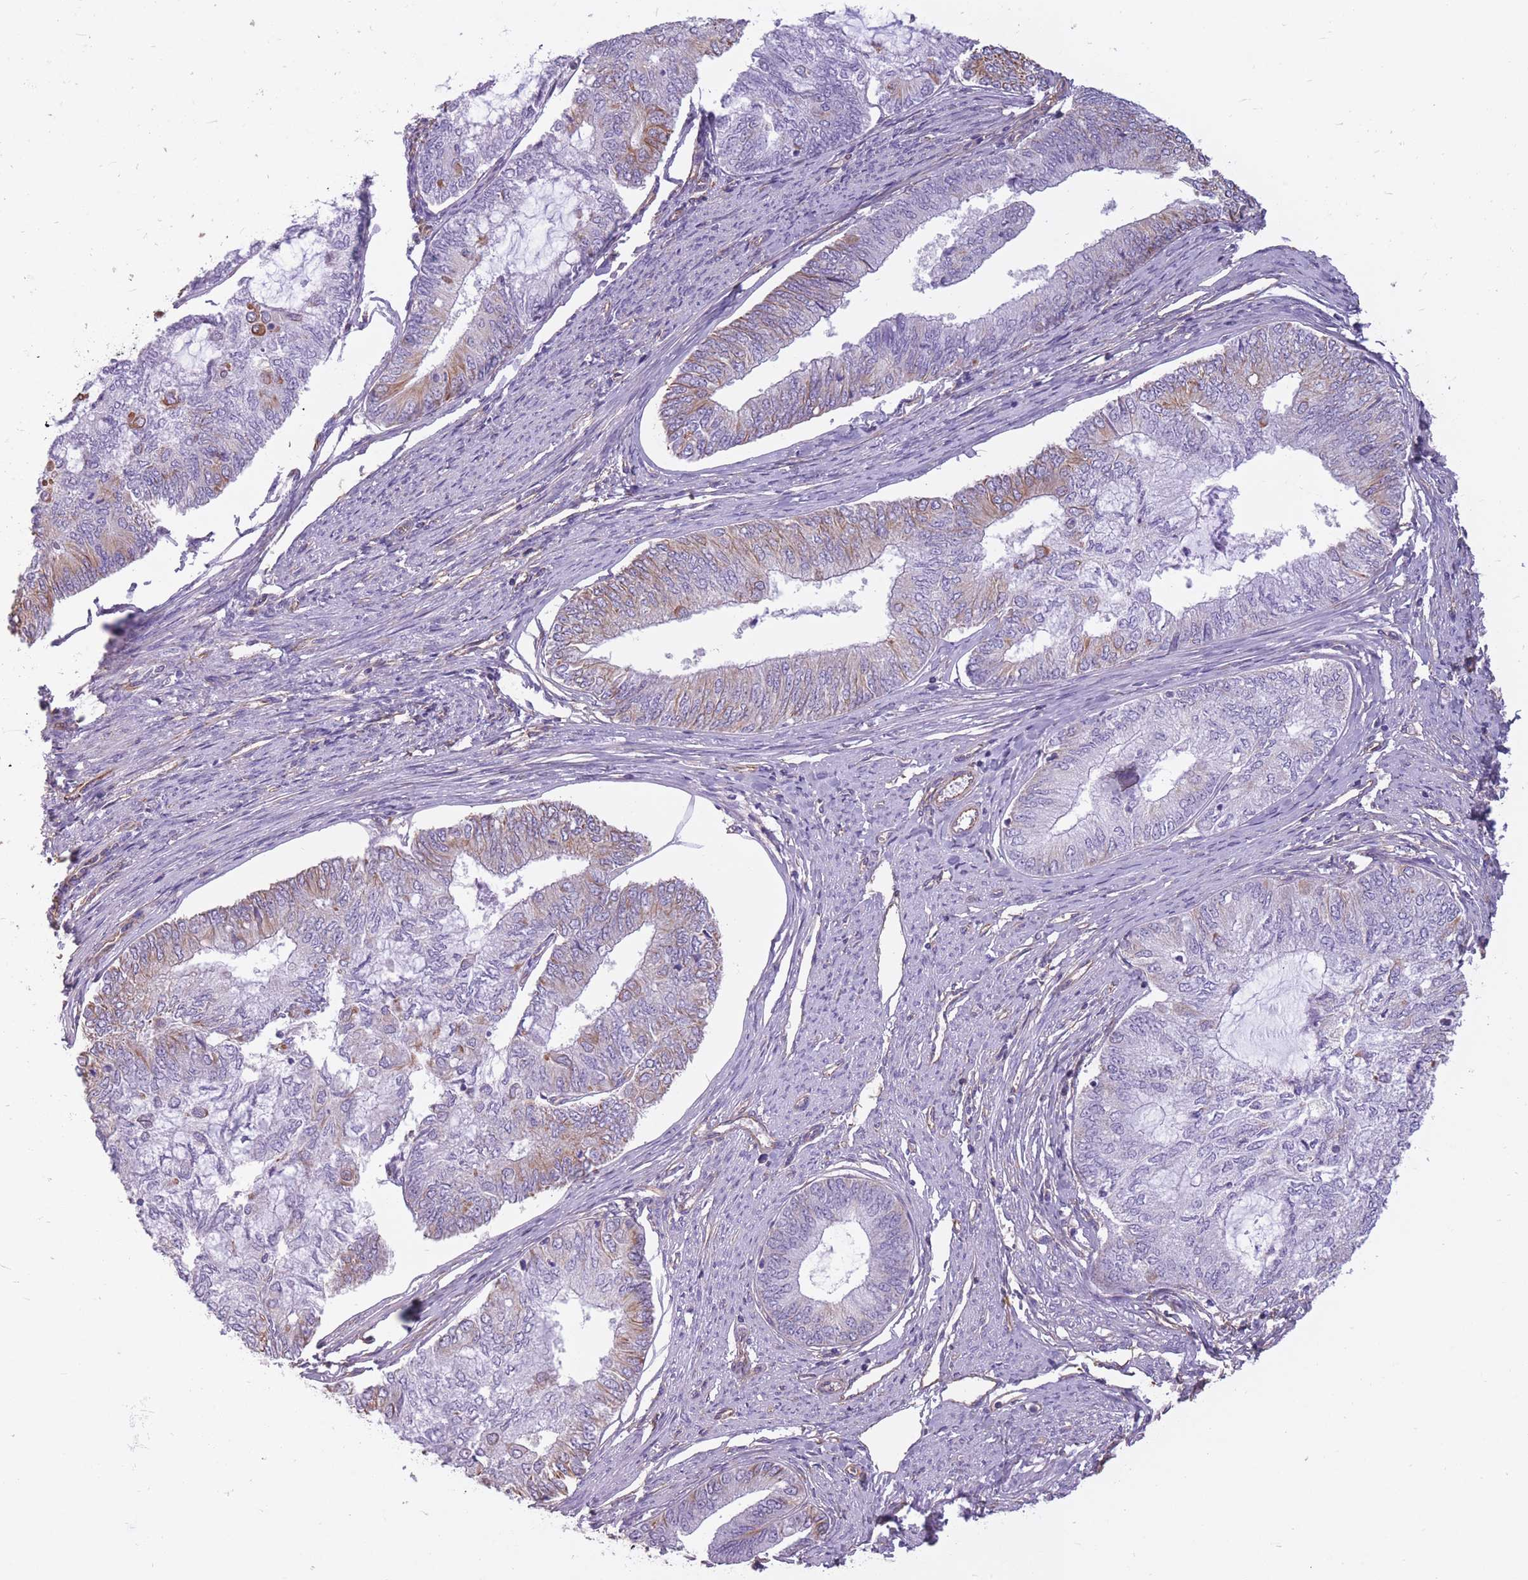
{"staining": {"intensity": "moderate", "quantity": "<25%", "location": "cytoplasmic/membranous"}, "tissue": "endometrial cancer", "cell_type": "Tumor cells", "image_type": "cancer", "snomed": [{"axis": "morphology", "description": "Adenocarcinoma, NOS"}, {"axis": "topography", "description": "Endometrium"}], "caption": "An image showing moderate cytoplasmic/membranous expression in approximately <25% of tumor cells in adenocarcinoma (endometrial), as visualized by brown immunohistochemical staining.", "gene": "ADD1", "patient": {"sex": "female", "age": 68}}